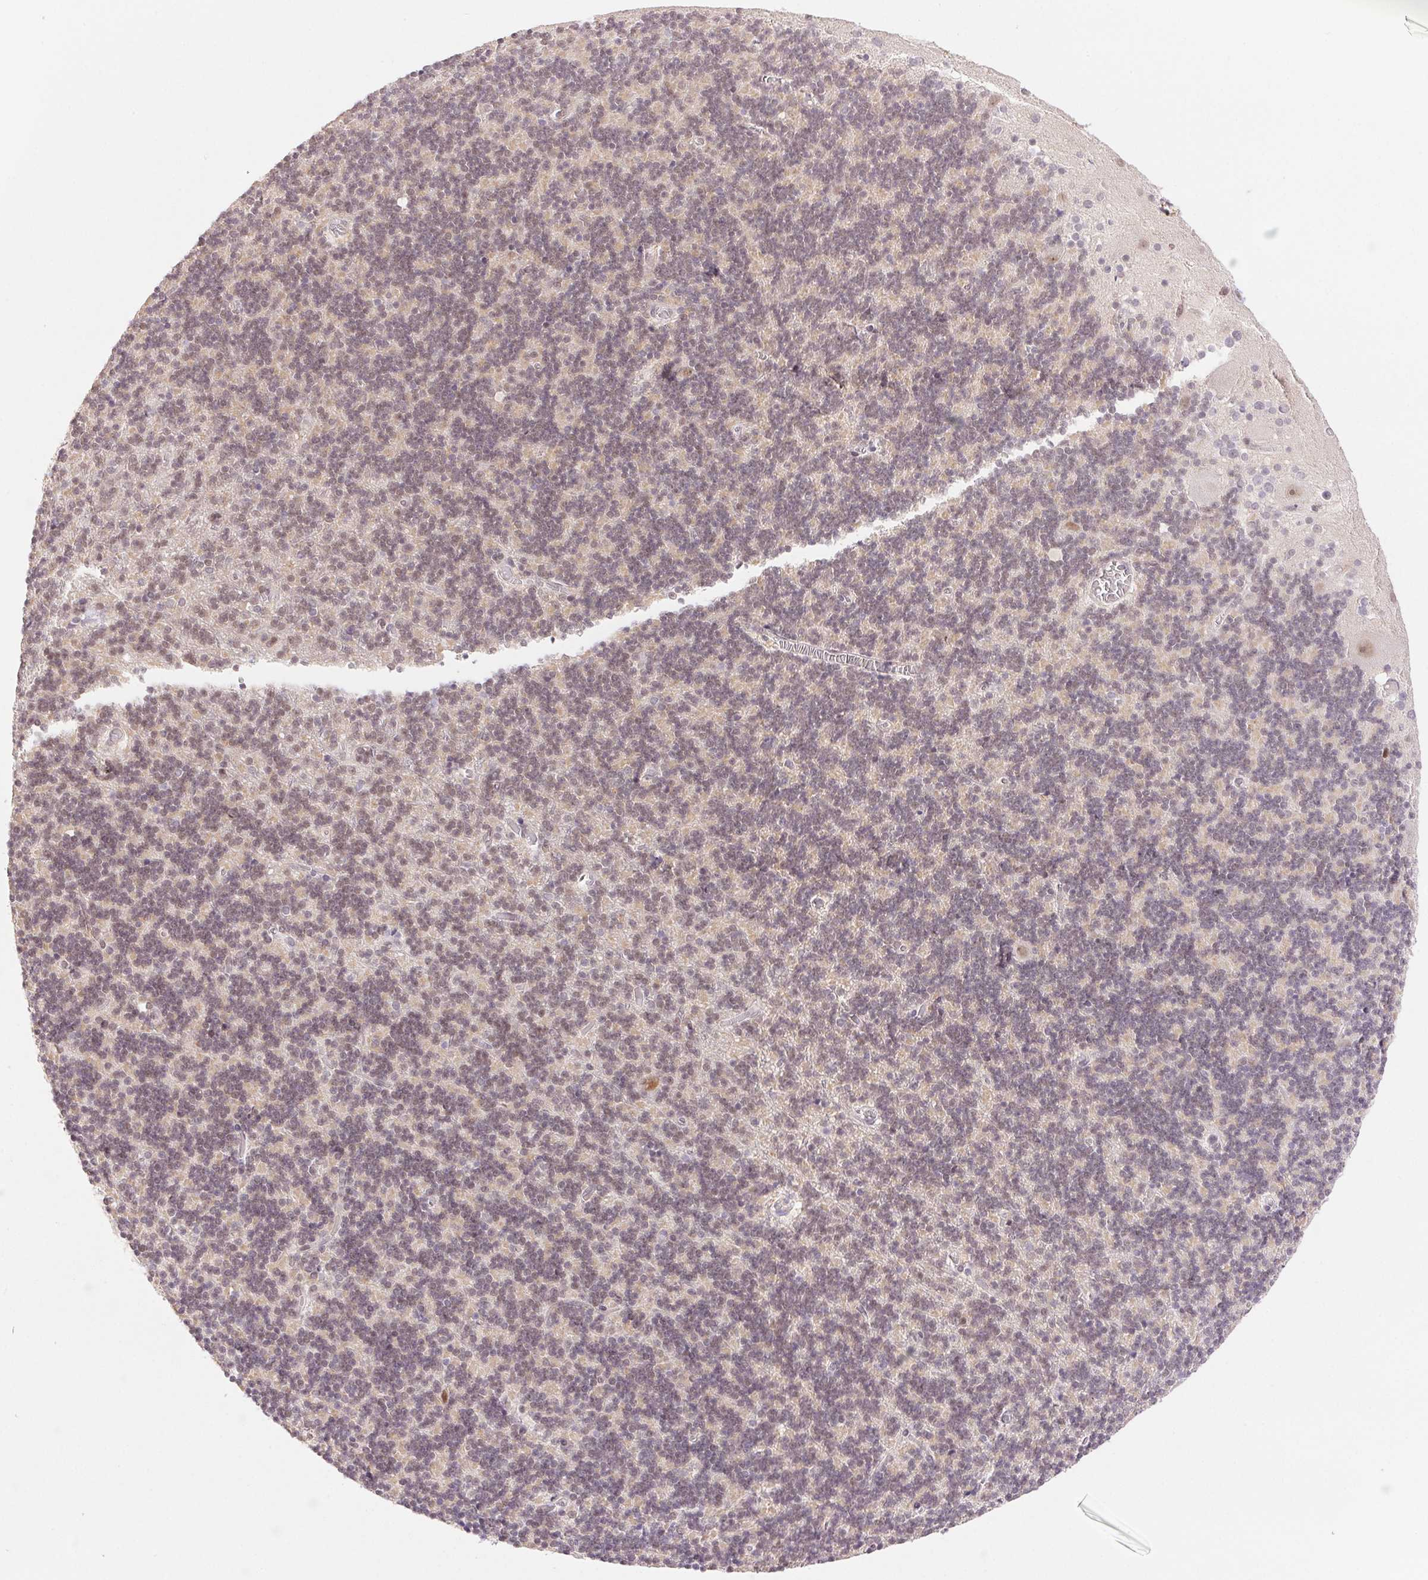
{"staining": {"intensity": "weak", "quantity": "25%-75%", "location": "cytoplasmic/membranous"}, "tissue": "cerebellum", "cell_type": "Cells in granular layer", "image_type": "normal", "snomed": [{"axis": "morphology", "description": "Normal tissue, NOS"}, {"axis": "topography", "description": "Cerebellum"}], "caption": "IHC of benign human cerebellum exhibits low levels of weak cytoplasmic/membranous expression in about 25%-75% of cells in granular layer. The protein is shown in brown color, while the nuclei are stained blue.", "gene": "PRPF18", "patient": {"sex": "male", "age": 70}}